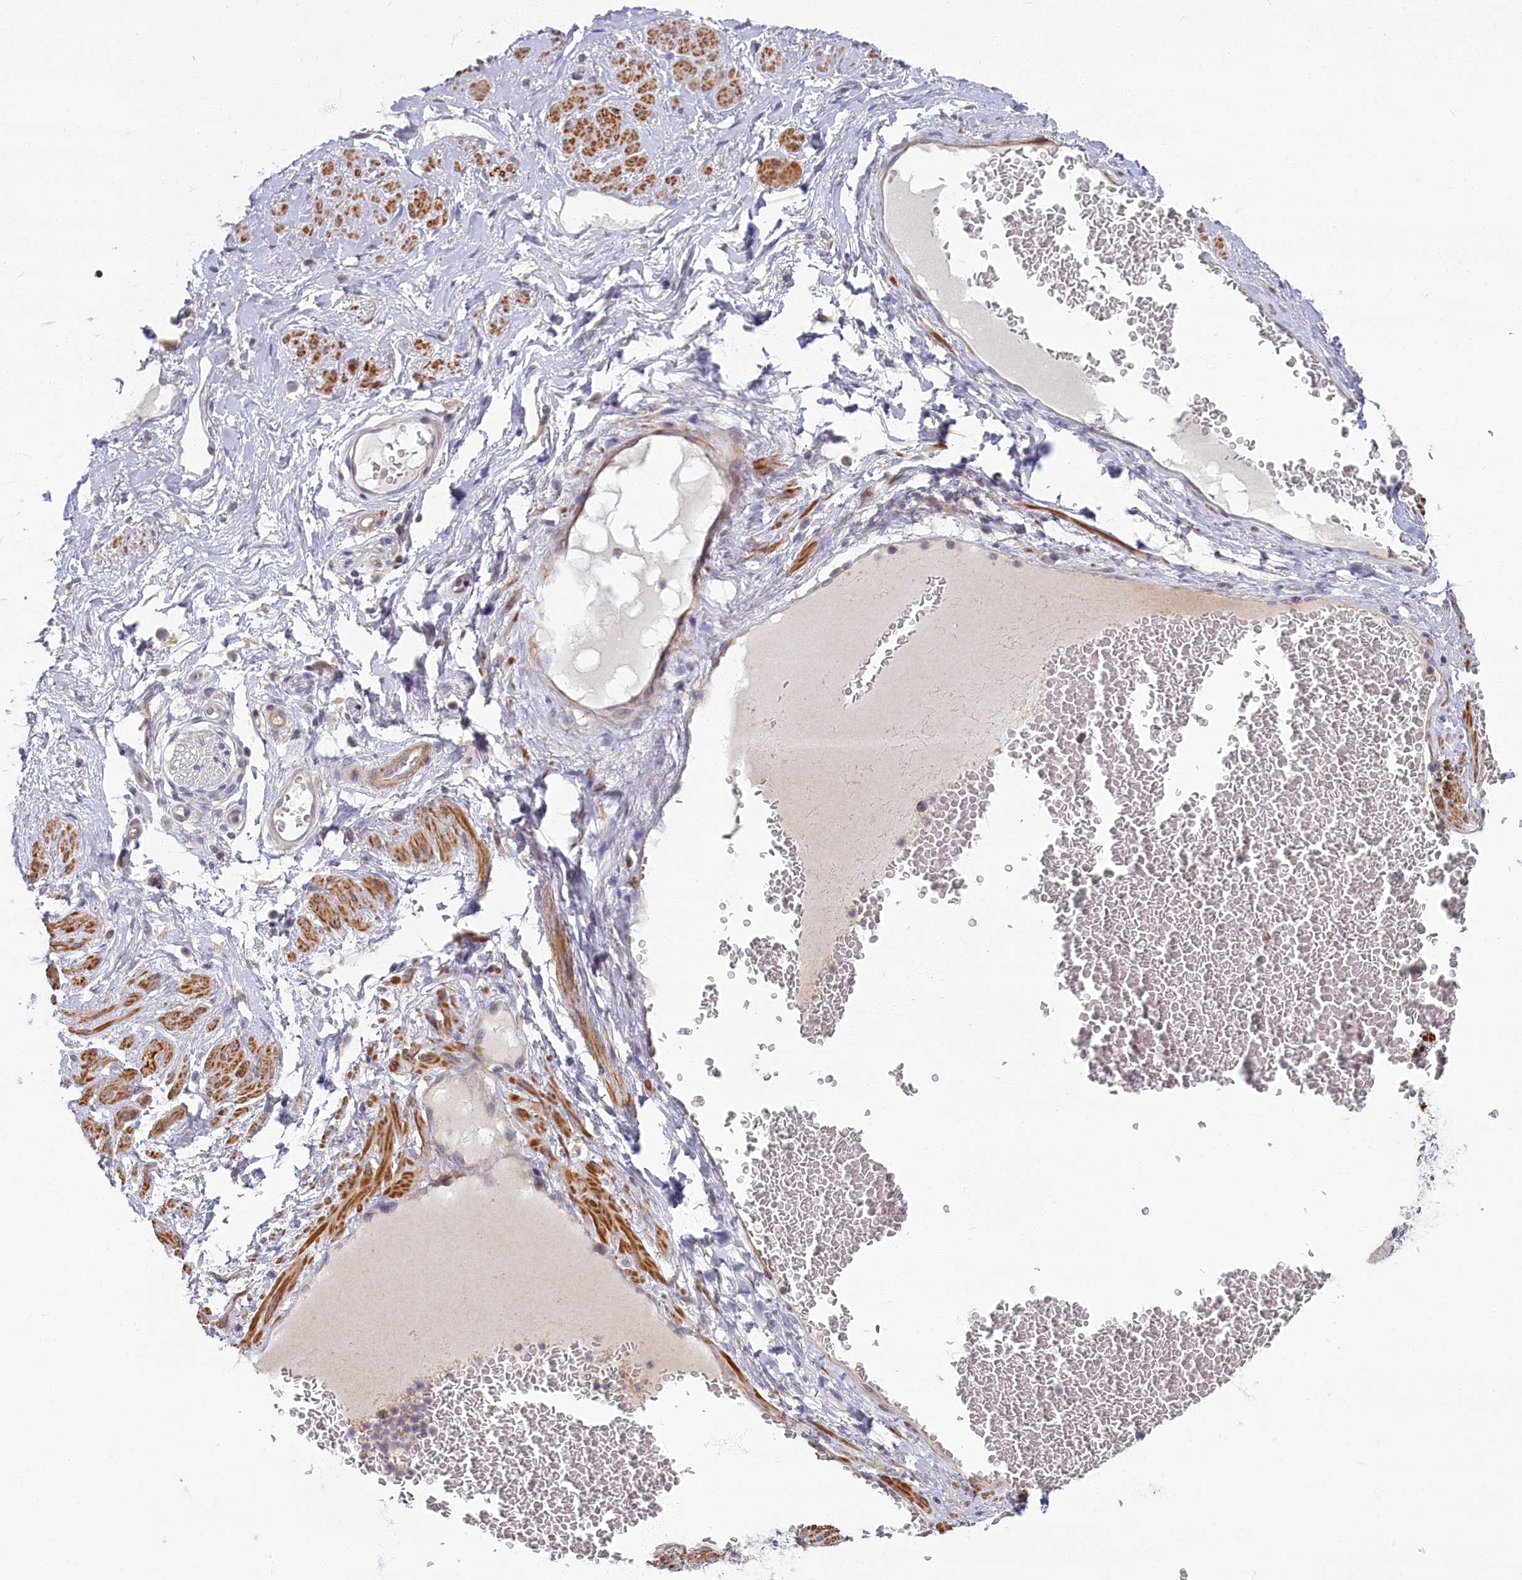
{"staining": {"intensity": "negative", "quantity": "none", "location": "none"}, "tissue": "soft tissue", "cell_type": "Fibroblasts", "image_type": "normal", "snomed": [{"axis": "morphology", "description": "Normal tissue, NOS"}, {"axis": "morphology", "description": "Adenocarcinoma, NOS"}, {"axis": "topography", "description": "Rectum"}, {"axis": "topography", "description": "Vagina"}, {"axis": "topography", "description": "Peripheral nerve tissue"}], "caption": "Histopathology image shows no significant protein expression in fibroblasts of unremarkable soft tissue.", "gene": "TRPM4", "patient": {"sex": "female", "age": 71}}